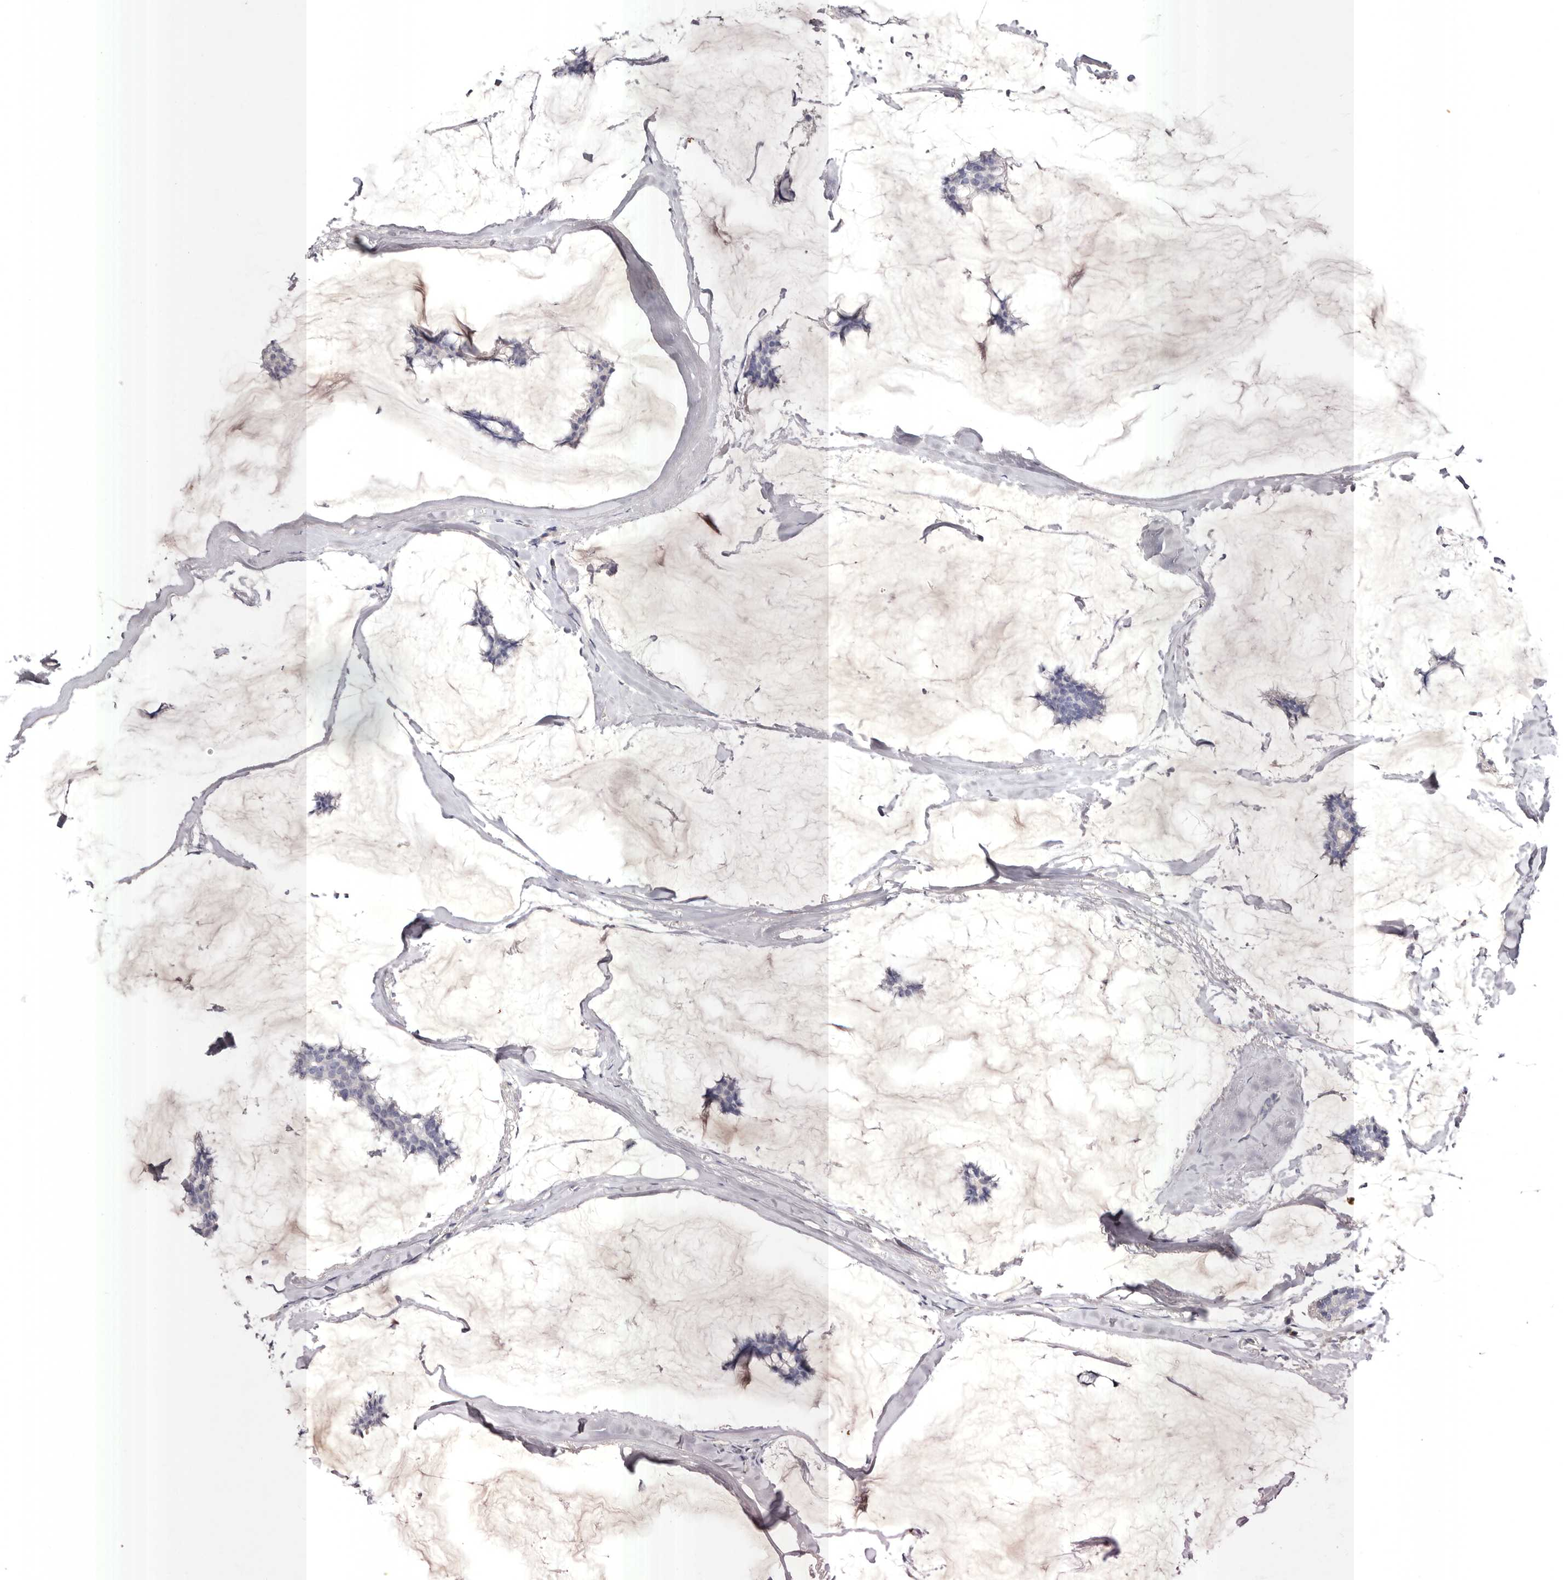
{"staining": {"intensity": "negative", "quantity": "none", "location": "none"}, "tissue": "breast cancer", "cell_type": "Tumor cells", "image_type": "cancer", "snomed": [{"axis": "morphology", "description": "Duct carcinoma"}, {"axis": "topography", "description": "Breast"}], "caption": "Immunohistochemistry micrograph of infiltrating ductal carcinoma (breast) stained for a protein (brown), which shows no positivity in tumor cells.", "gene": "S1PR5", "patient": {"sex": "female", "age": 93}}